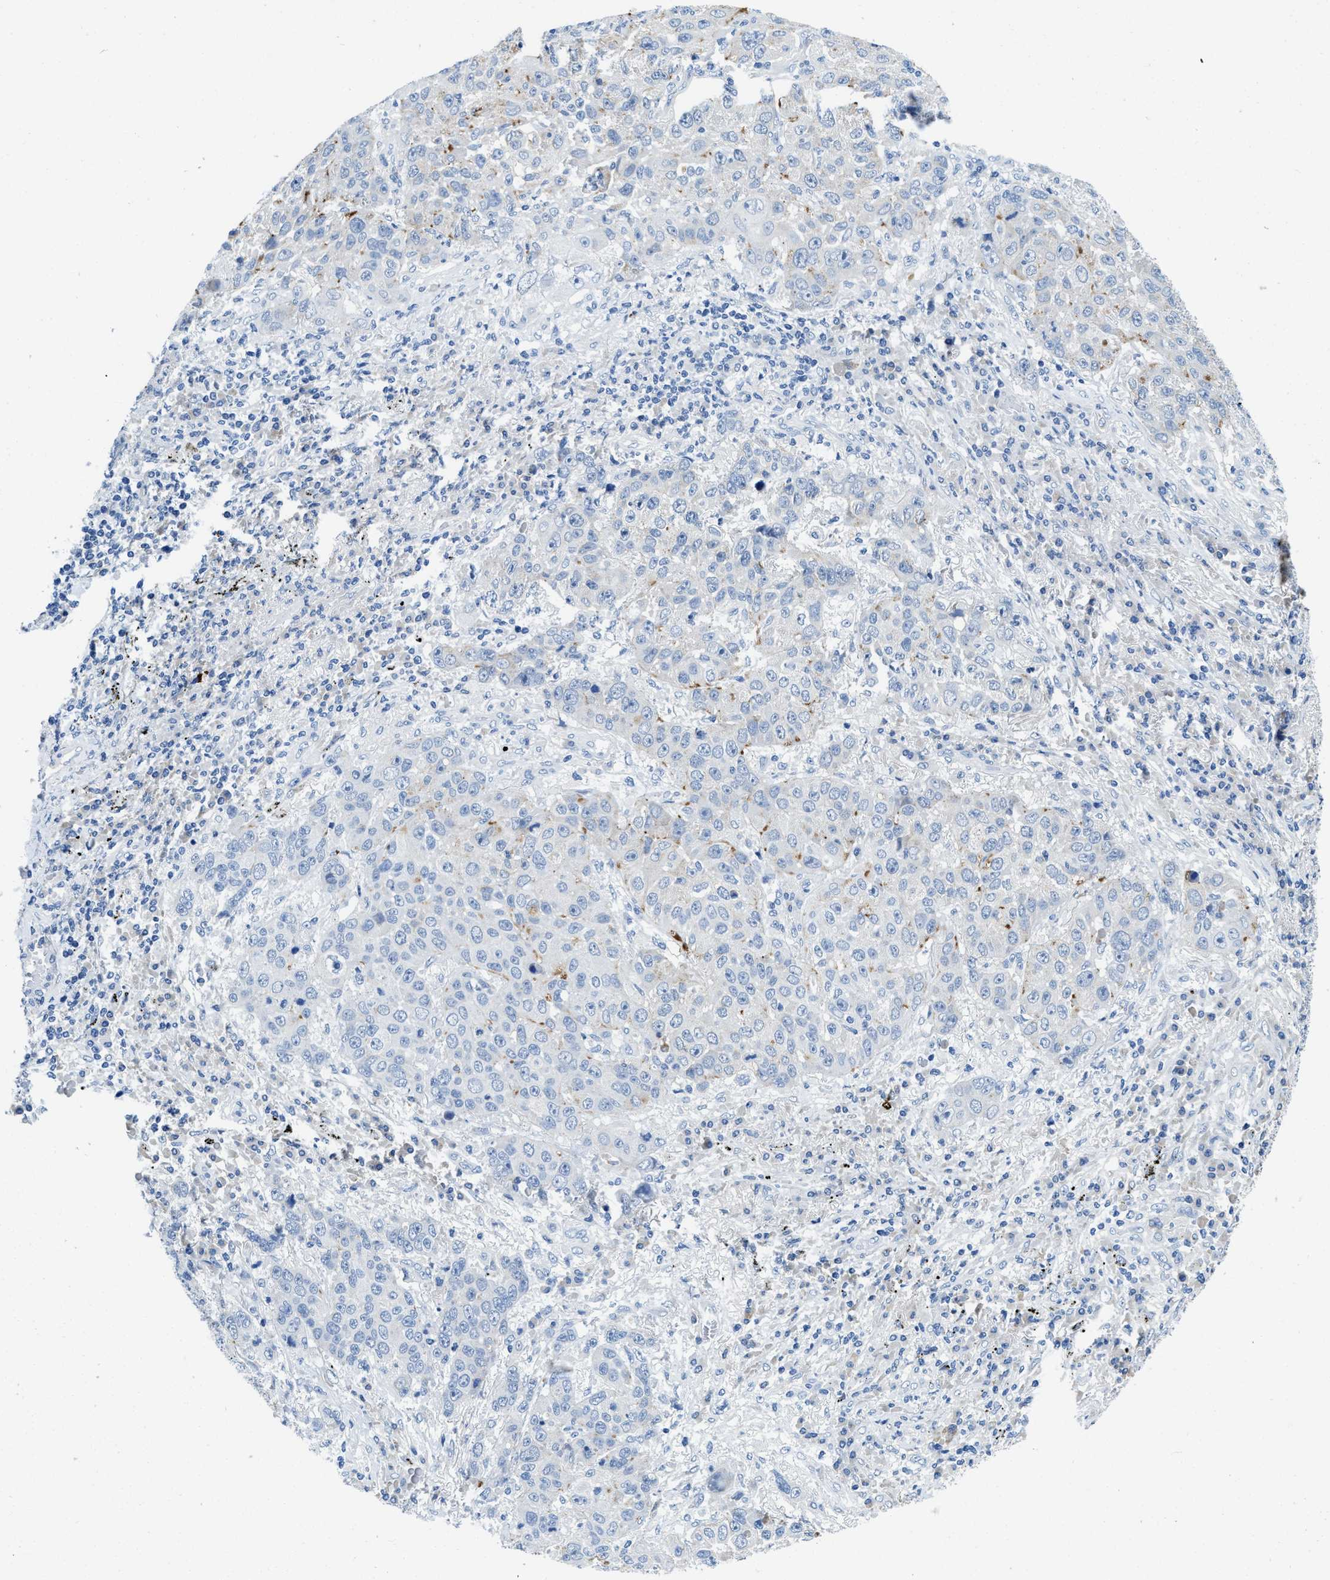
{"staining": {"intensity": "weak", "quantity": "<25%", "location": "cytoplasmic/membranous"}, "tissue": "lung cancer", "cell_type": "Tumor cells", "image_type": "cancer", "snomed": [{"axis": "morphology", "description": "Squamous cell carcinoma, NOS"}, {"axis": "topography", "description": "Lung"}], "caption": "Immunohistochemical staining of human lung cancer shows no significant positivity in tumor cells.", "gene": "TSPAN3", "patient": {"sex": "male", "age": 57}}